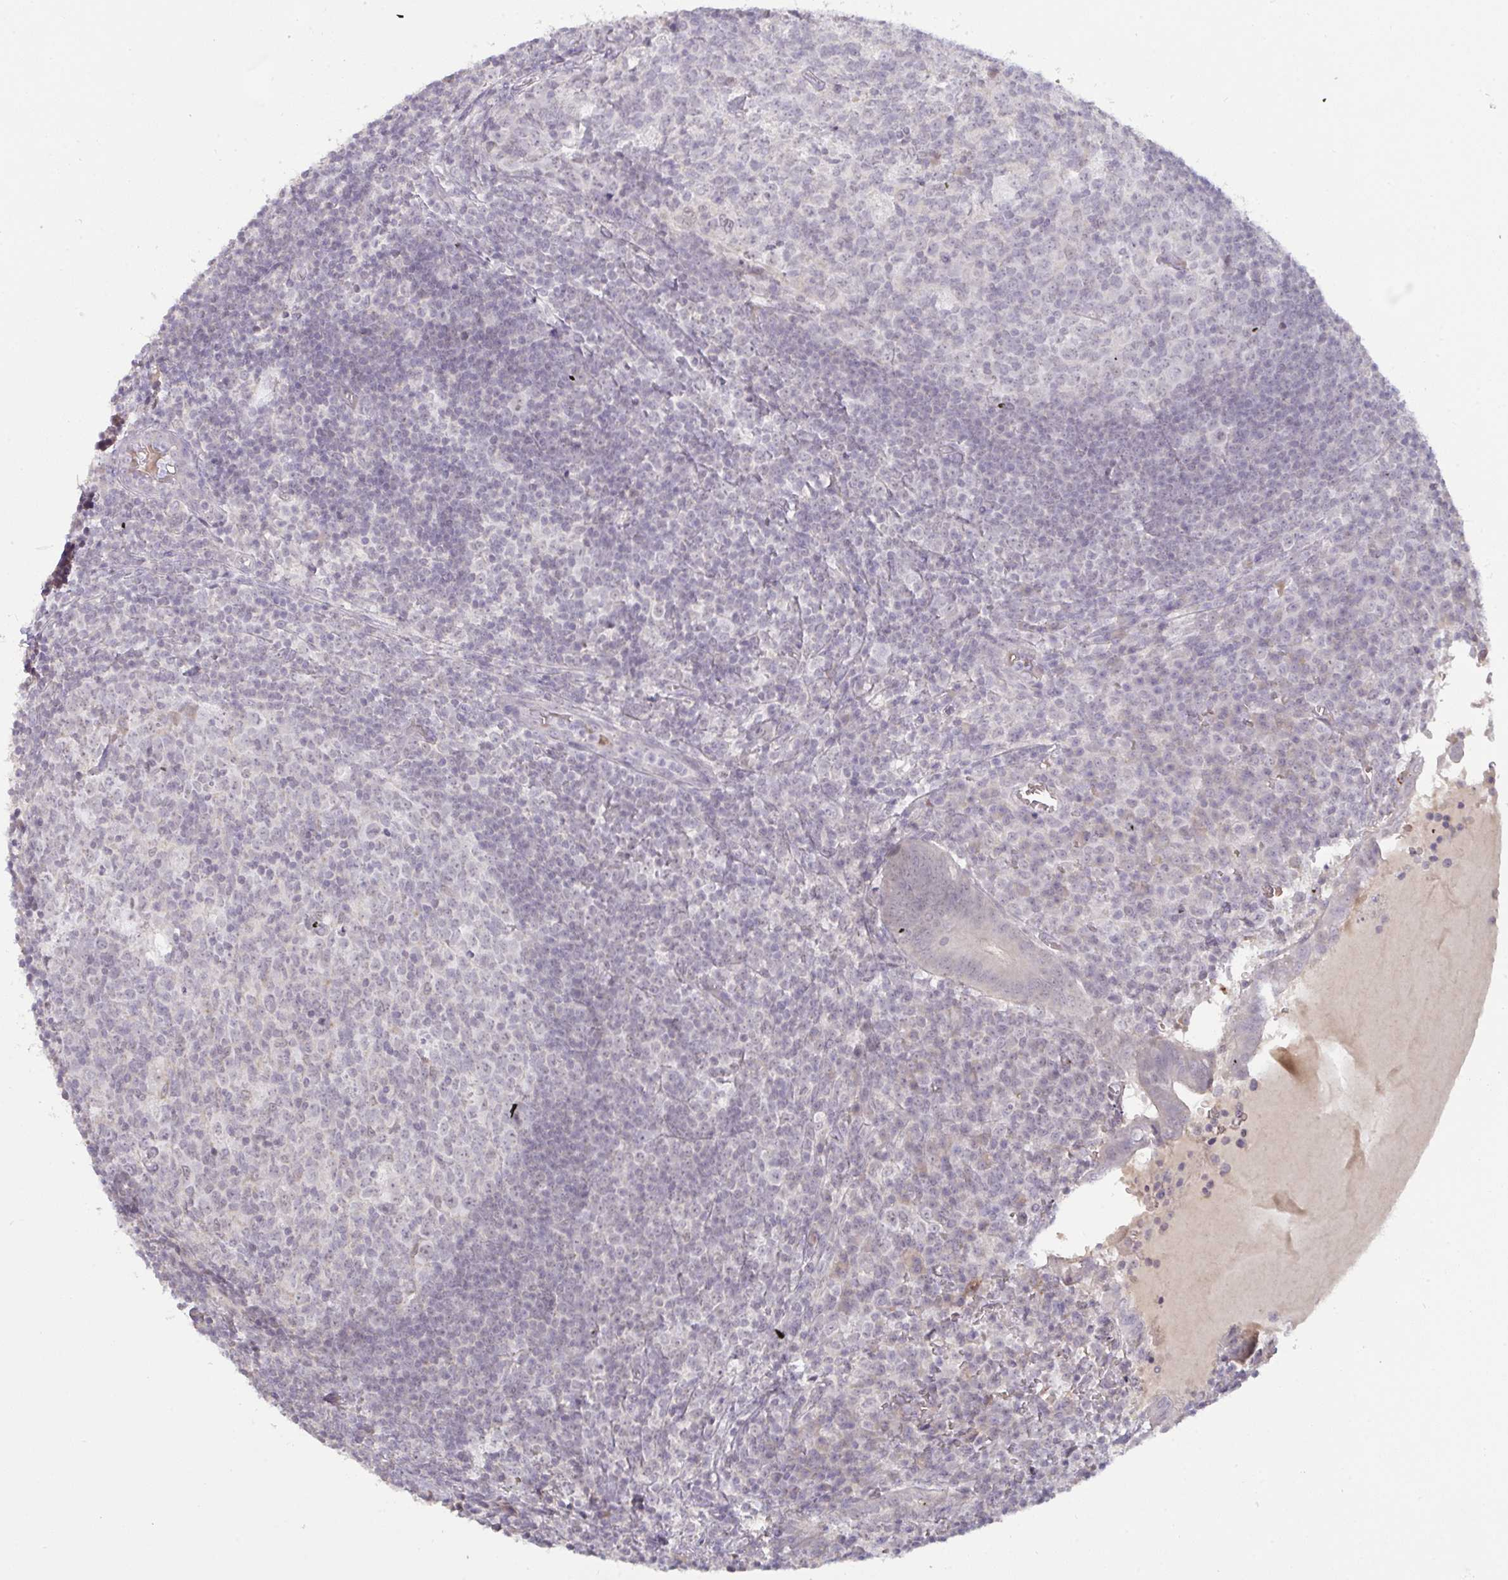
{"staining": {"intensity": "moderate", "quantity": "<25%", "location": "cytoplasmic/membranous"}, "tissue": "appendix", "cell_type": "Glandular cells", "image_type": "normal", "snomed": [{"axis": "morphology", "description": "Normal tissue, NOS"}, {"axis": "topography", "description": "Appendix"}], "caption": "Immunohistochemistry (IHC) micrograph of benign appendix stained for a protein (brown), which exhibits low levels of moderate cytoplasmic/membranous positivity in approximately <25% of glandular cells.", "gene": "ZNF784", "patient": {"sex": "male", "age": 18}}